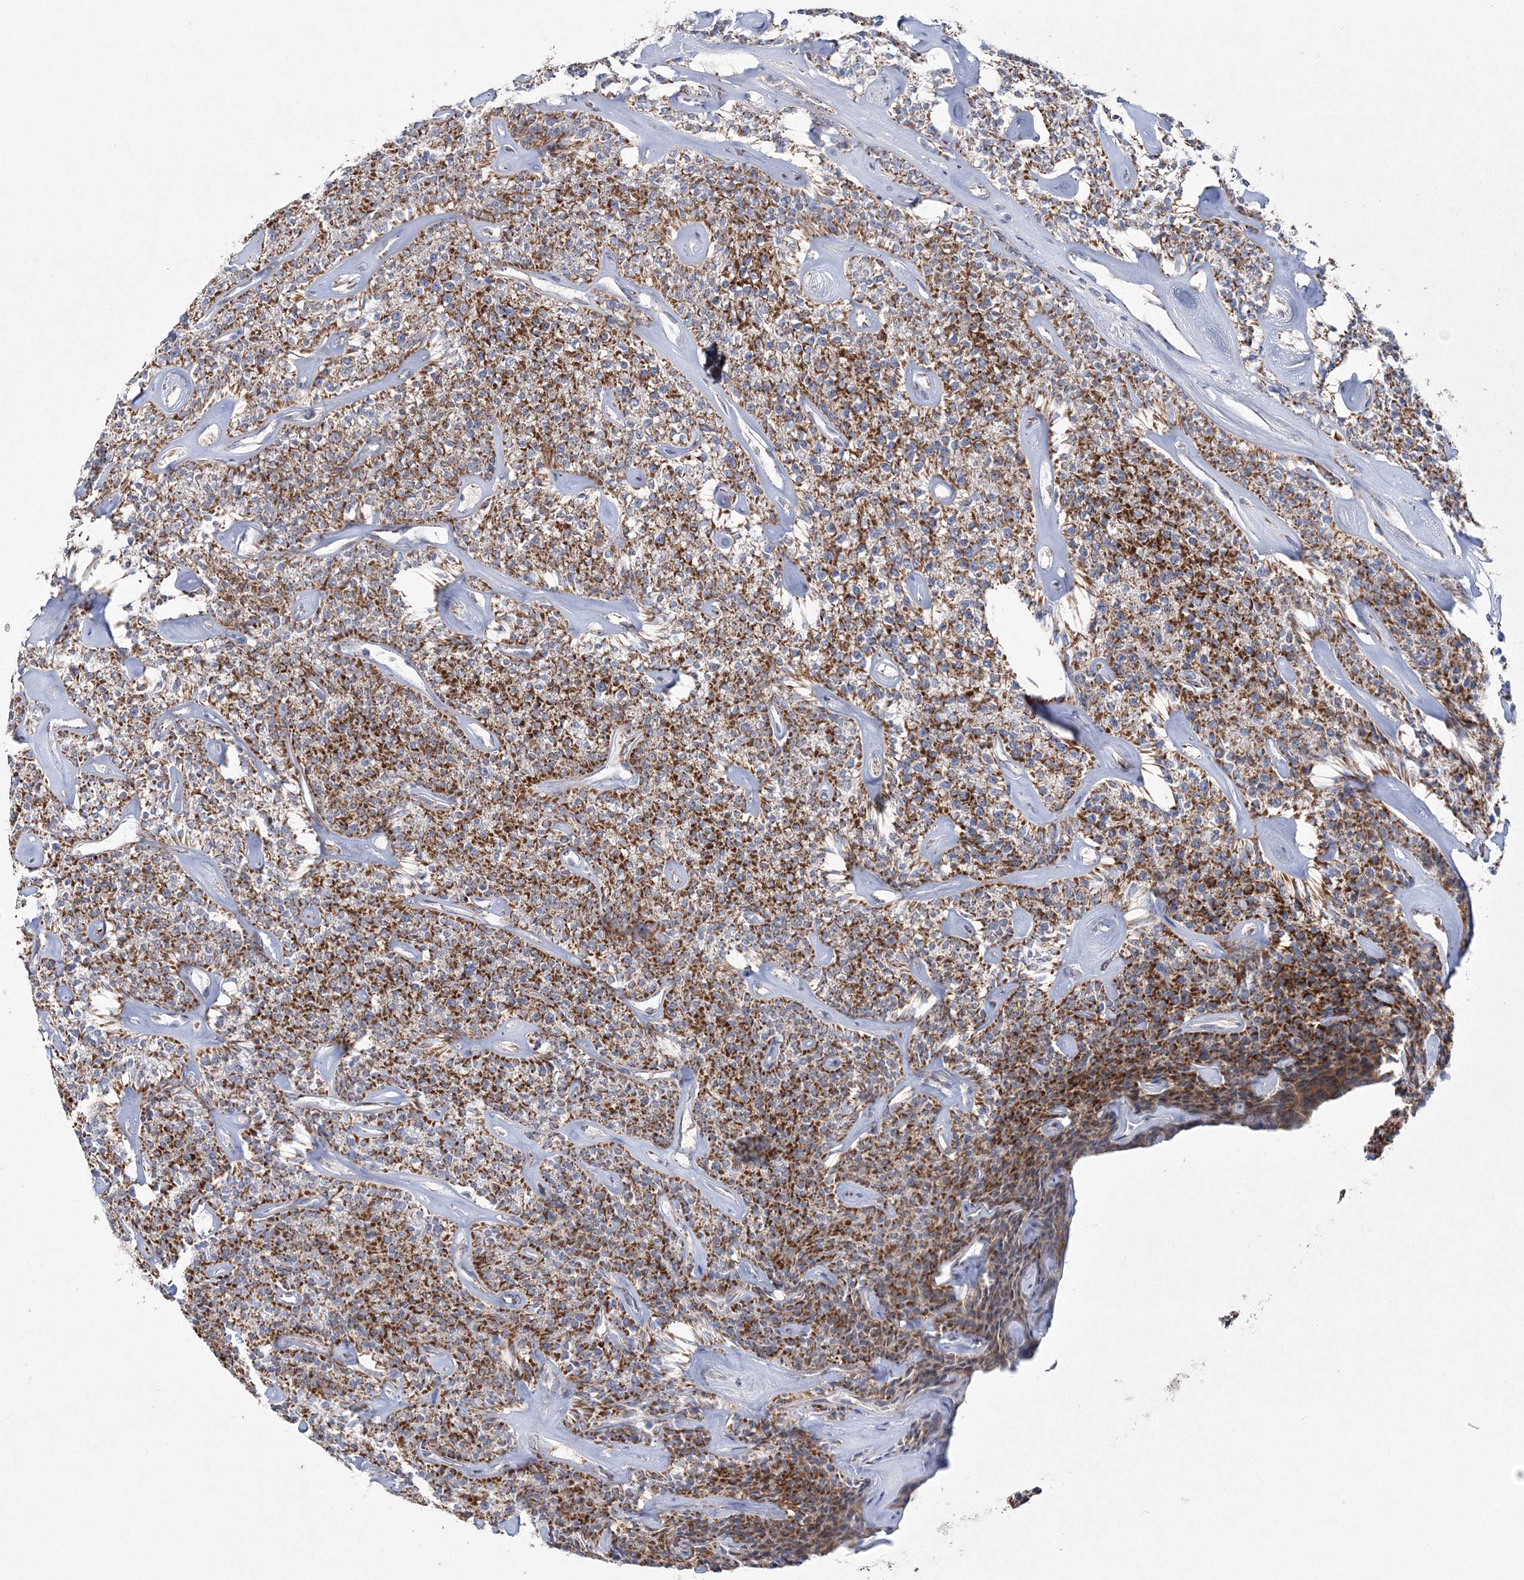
{"staining": {"intensity": "strong", "quantity": ">75%", "location": "cytoplasmic/membranous"}, "tissue": "parathyroid gland", "cell_type": "Glandular cells", "image_type": "normal", "snomed": [{"axis": "morphology", "description": "Normal tissue, NOS"}, {"axis": "topography", "description": "Parathyroid gland"}], "caption": "Benign parathyroid gland was stained to show a protein in brown. There is high levels of strong cytoplasmic/membranous positivity in about >75% of glandular cells. (DAB IHC with brightfield microscopy, high magnification).", "gene": "HIBCH", "patient": {"sex": "male", "age": 46}}